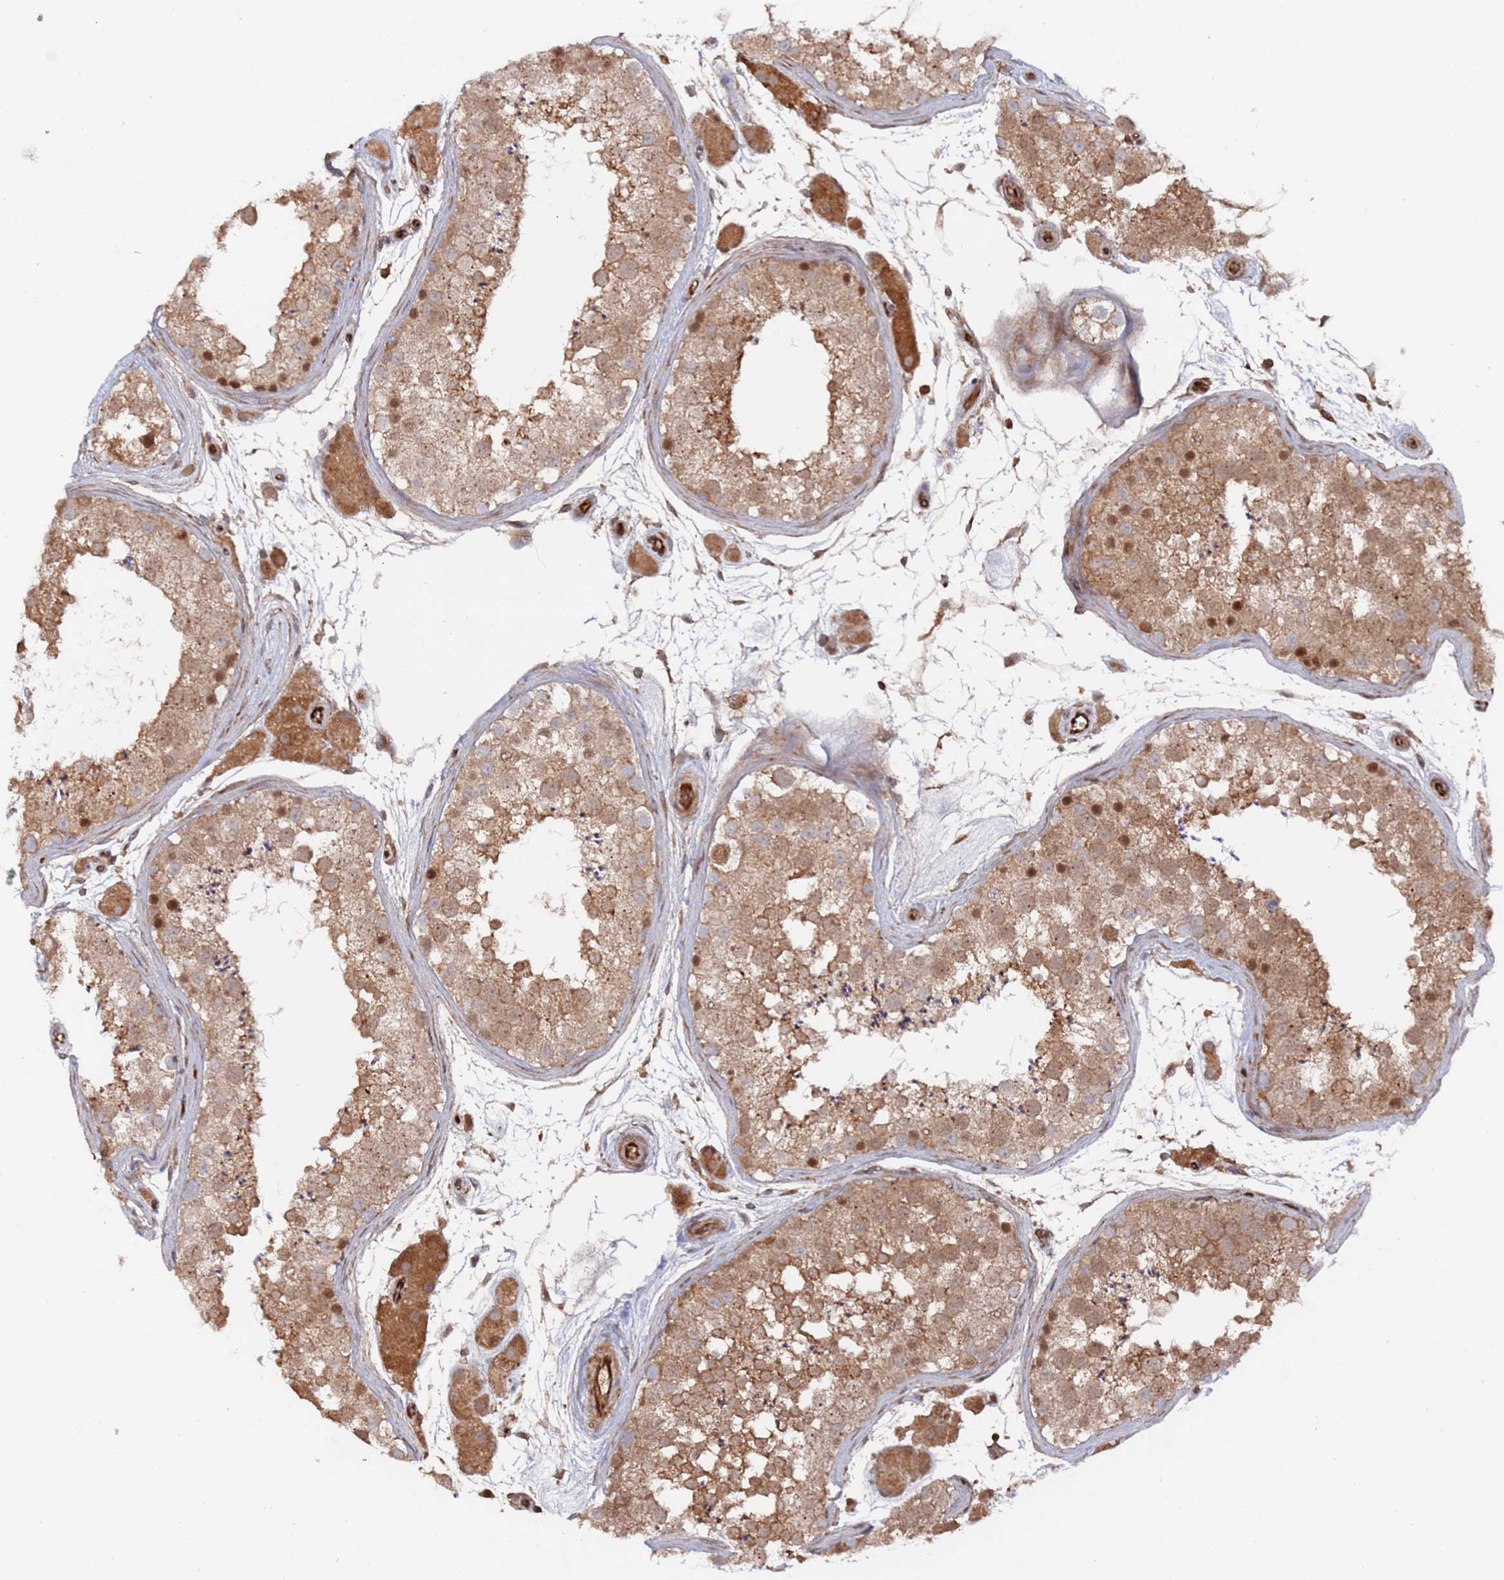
{"staining": {"intensity": "moderate", "quantity": ">75%", "location": "cytoplasmic/membranous,nuclear"}, "tissue": "testis", "cell_type": "Cells in seminiferous ducts", "image_type": "normal", "snomed": [{"axis": "morphology", "description": "Normal tissue, NOS"}, {"axis": "topography", "description": "Testis"}], "caption": "Immunohistochemistry (IHC) (DAB) staining of unremarkable human testis displays moderate cytoplasmic/membranous,nuclear protein expression in approximately >75% of cells in seminiferous ducts. (Stains: DAB in brown, nuclei in blue, Microscopy: brightfield microscopy at high magnification).", "gene": "DDX60", "patient": {"sex": "male", "age": 41}}